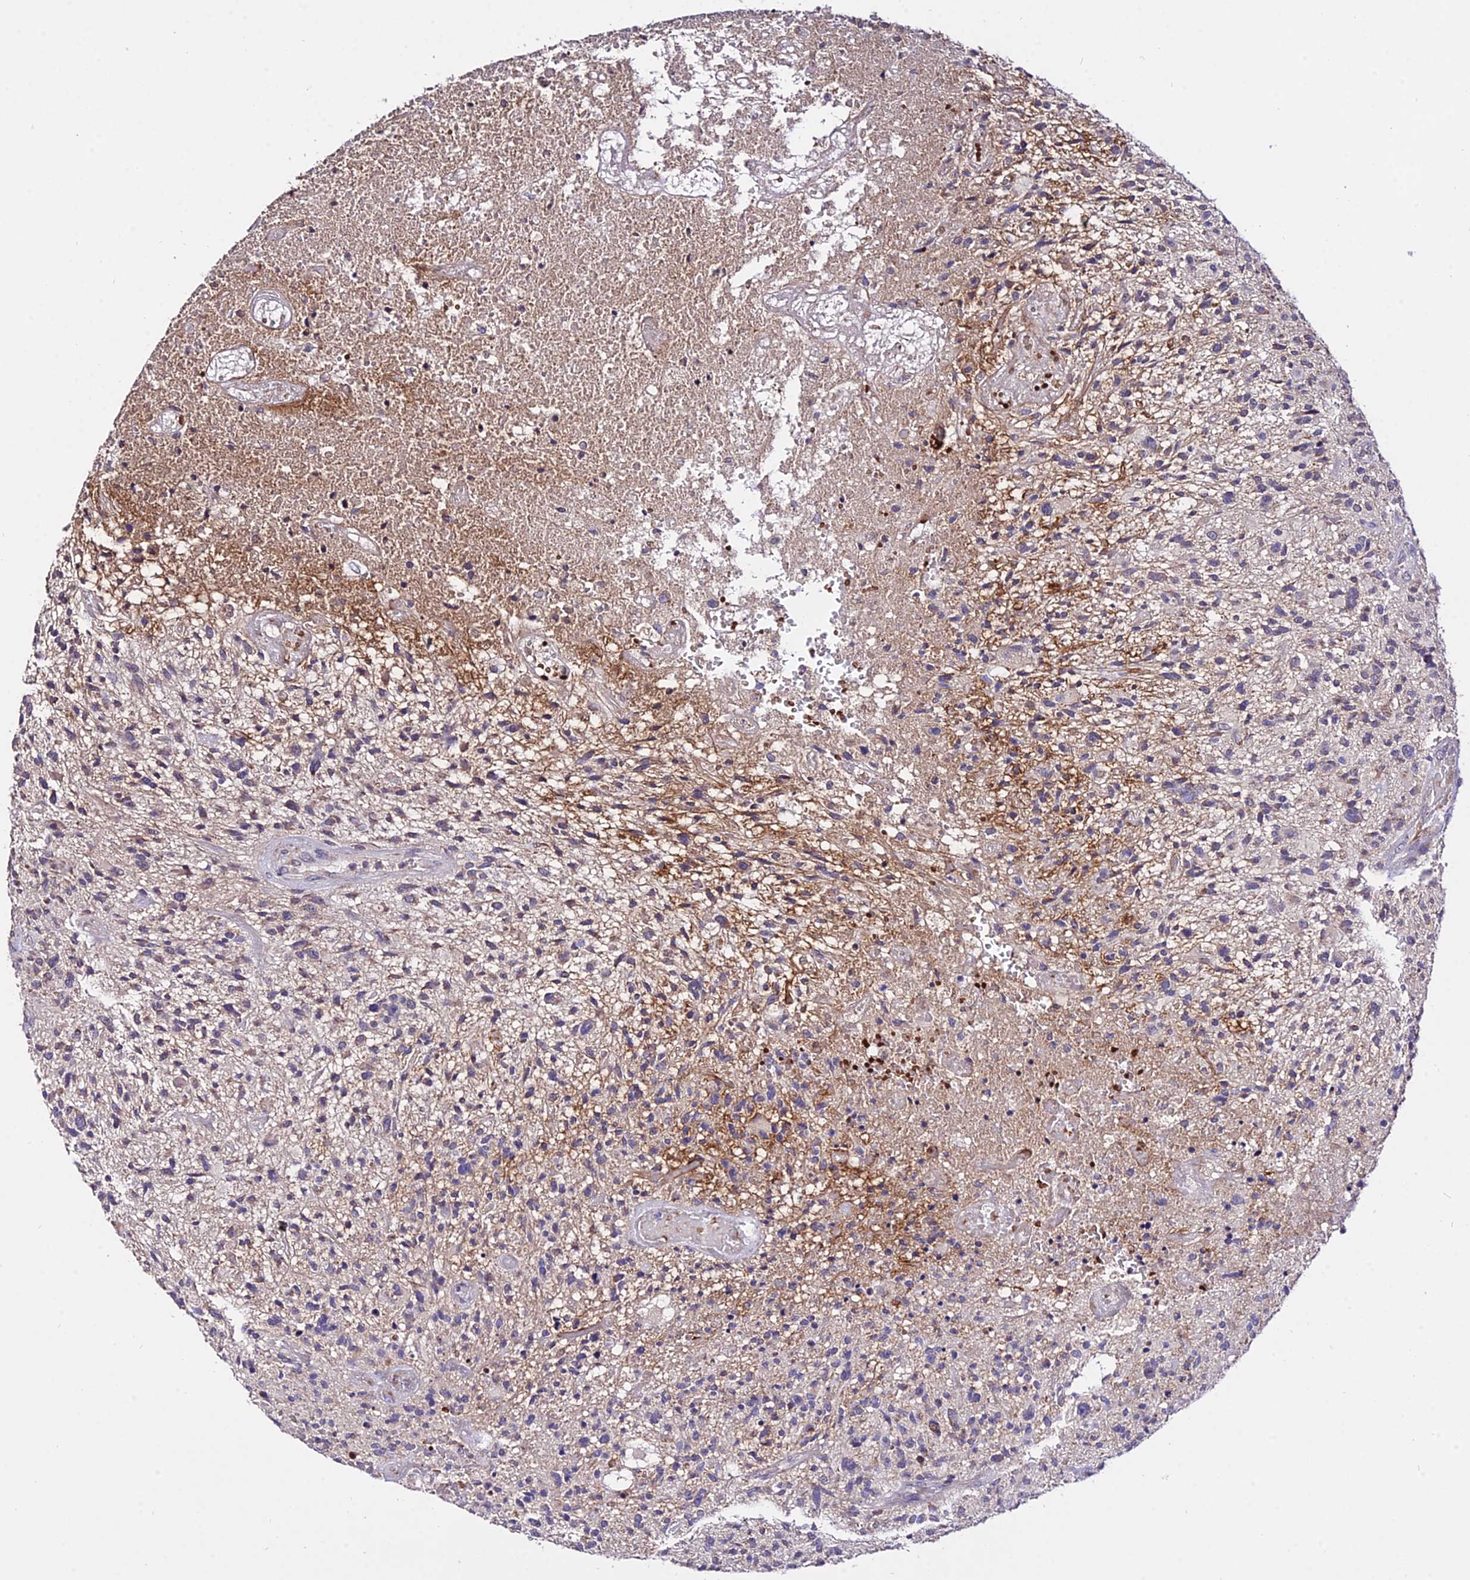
{"staining": {"intensity": "negative", "quantity": "none", "location": "none"}, "tissue": "glioma", "cell_type": "Tumor cells", "image_type": "cancer", "snomed": [{"axis": "morphology", "description": "Glioma, malignant, High grade"}, {"axis": "topography", "description": "Brain"}], "caption": "An IHC image of malignant high-grade glioma is shown. There is no staining in tumor cells of malignant high-grade glioma.", "gene": "WDR5B", "patient": {"sex": "male", "age": 47}}